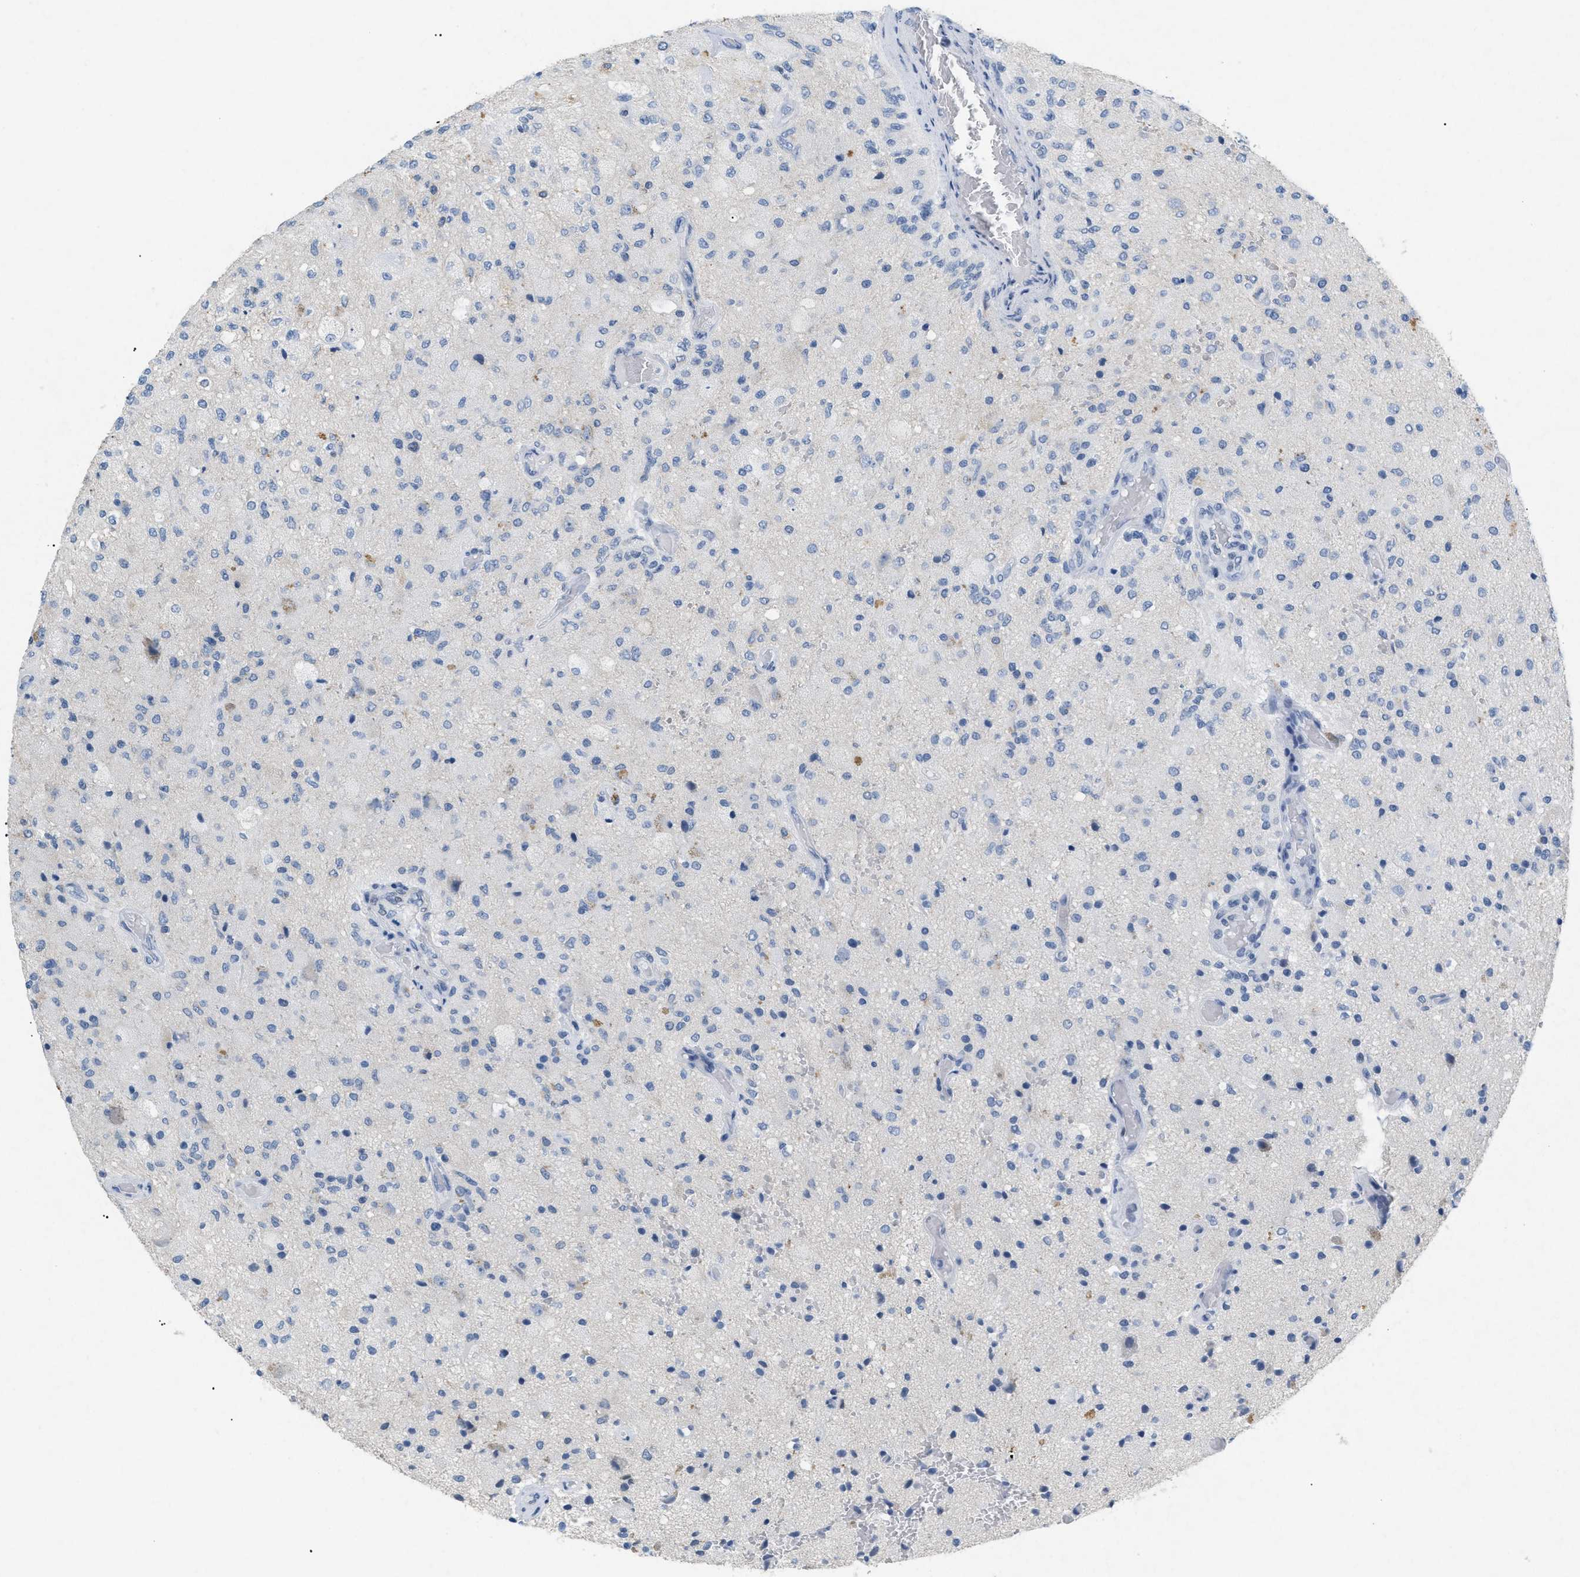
{"staining": {"intensity": "negative", "quantity": "none", "location": "none"}, "tissue": "glioma", "cell_type": "Tumor cells", "image_type": "cancer", "snomed": [{"axis": "morphology", "description": "Normal tissue, NOS"}, {"axis": "morphology", "description": "Glioma, malignant, High grade"}, {"axis": "topography", "description": "Cerebral cortex"}], "caption": "A histopathology image of human glioma is negative for staining in tumor cells.", "gene": "TASOR", "patient": {"sex": "male", "age": 77}}